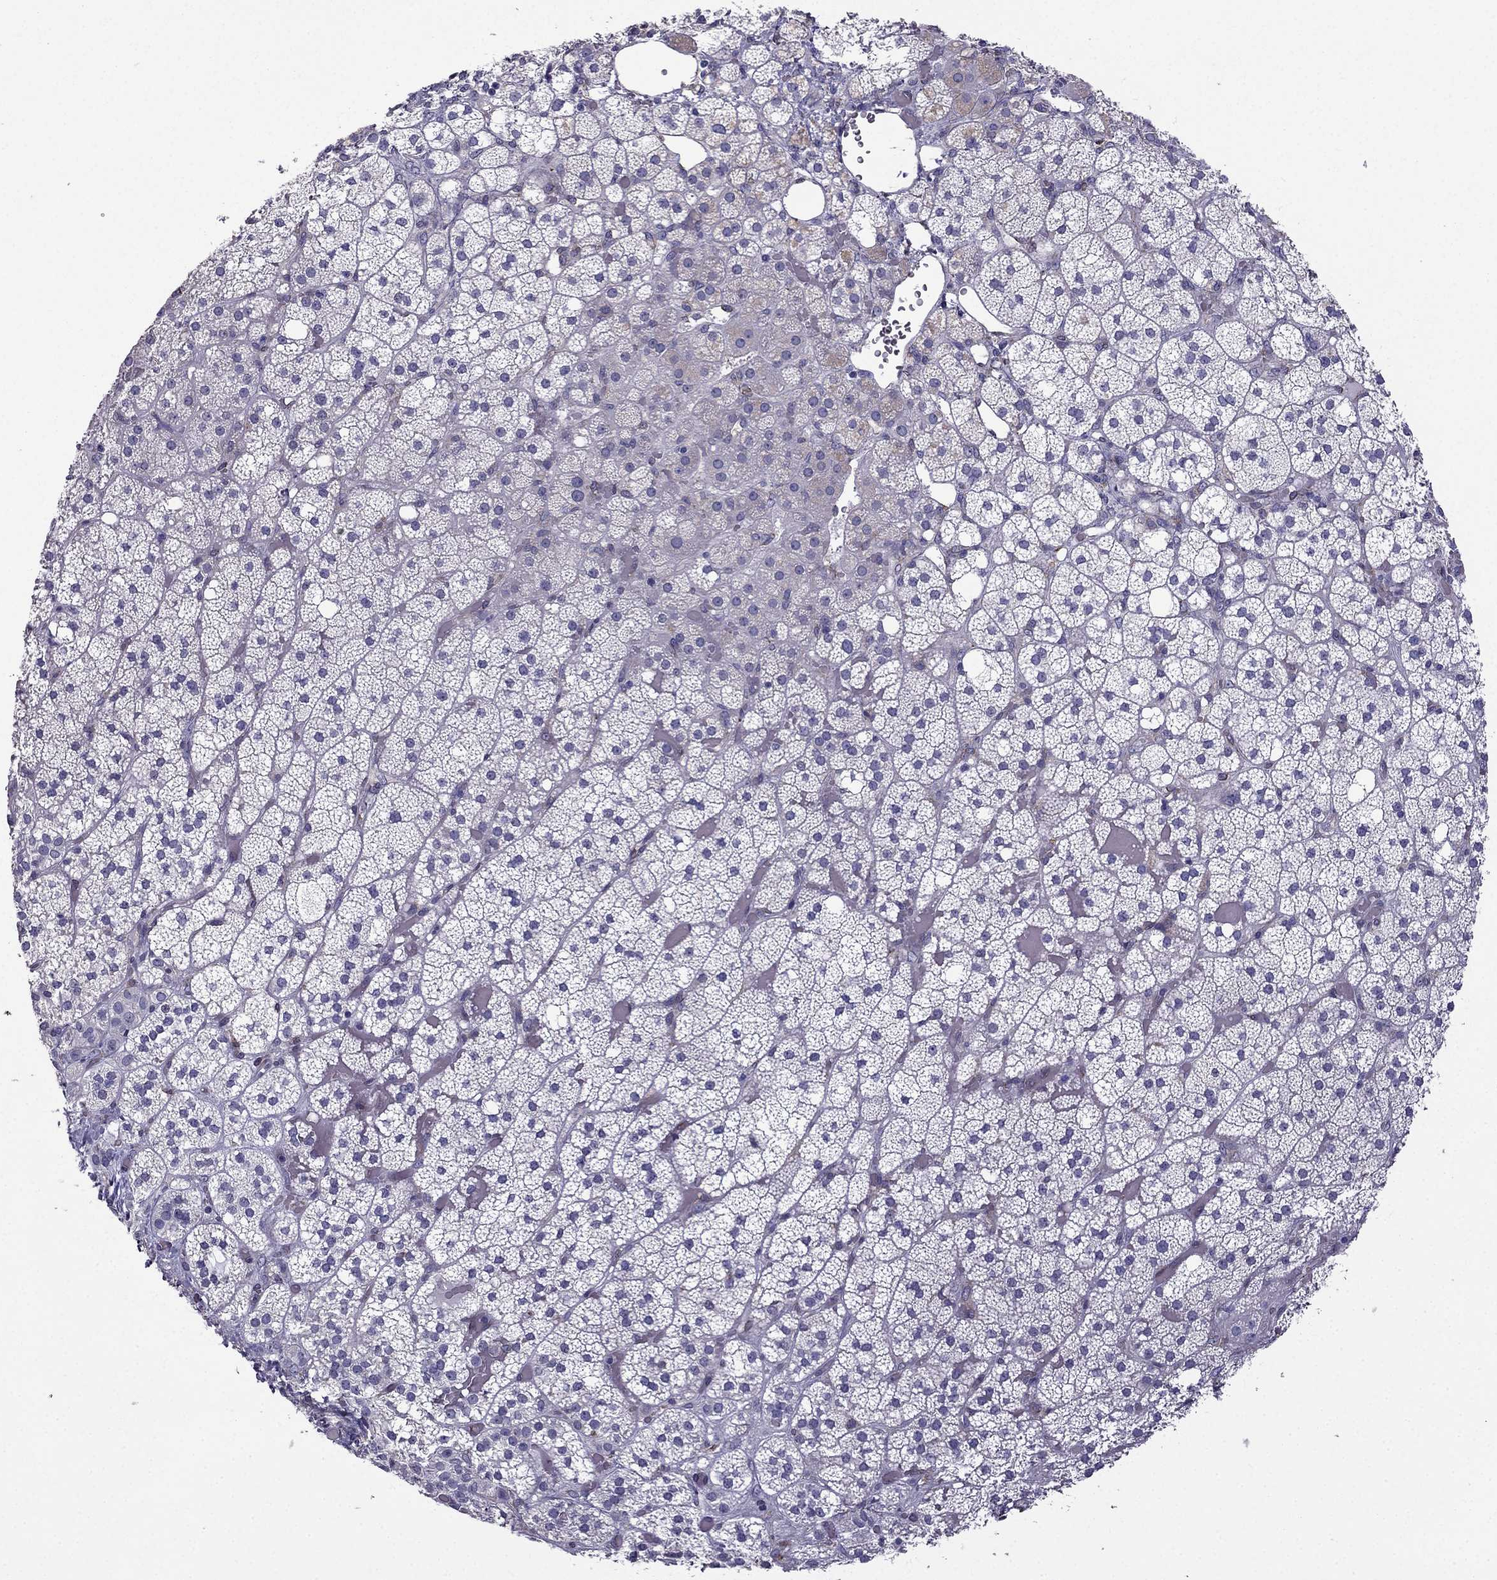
{"staining": {"intensity": "negative", "quantity": "none", "location": "none"}, "tissue": "adrenal gland", "cell_type": "Glandular cells", "image_type": "normal", "snomed": [{"axis": "morphology", "description": "Normal tissue, NOS"}, {"axis": "topography", "description": "Adrenal gland"}], "caption": "Protein analysis of normal adrenal gland reveals no significant expression in glandular cells.", "gene": "IKBIP", "patient": {"sex": "male", "age": 53}}